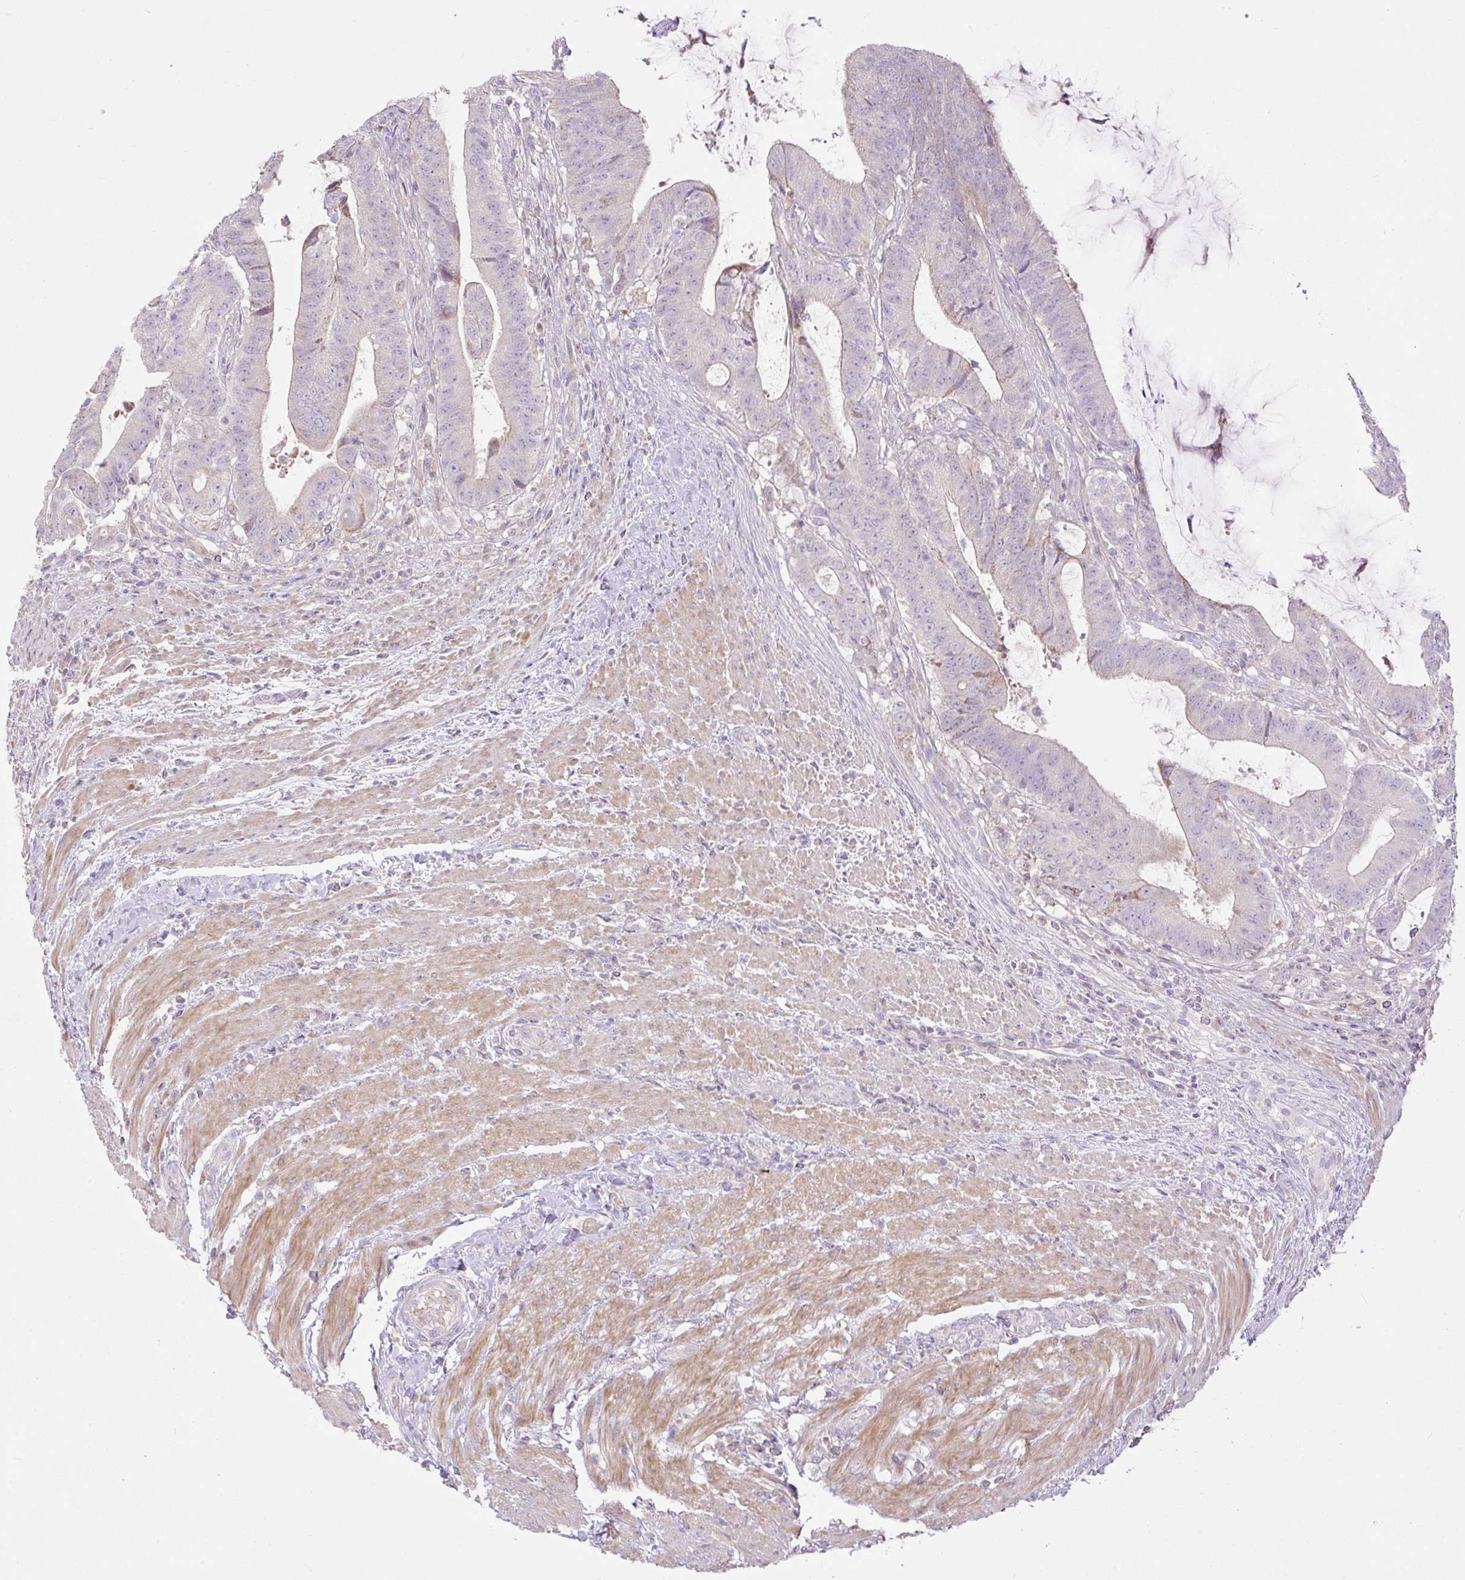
{"staining": {"intensity": "negative", "quantity": "none", "location": "none"}, "tissue": "colorectal cancer", "cell_type": "Tumor cells", "image_type": "cancer", "snomed": [{"axis": "morphology", "description": "Adenocarcinoma, NOS"}, {"axis": "topography", "description": "Colon"}], "caption": "Colorectal adenocarcinoma was stained to show a protein in brown. There is no significant positivity in tumor cells.", "gene": "VPS25", "patient": {"sex": "female", "age": 43}}